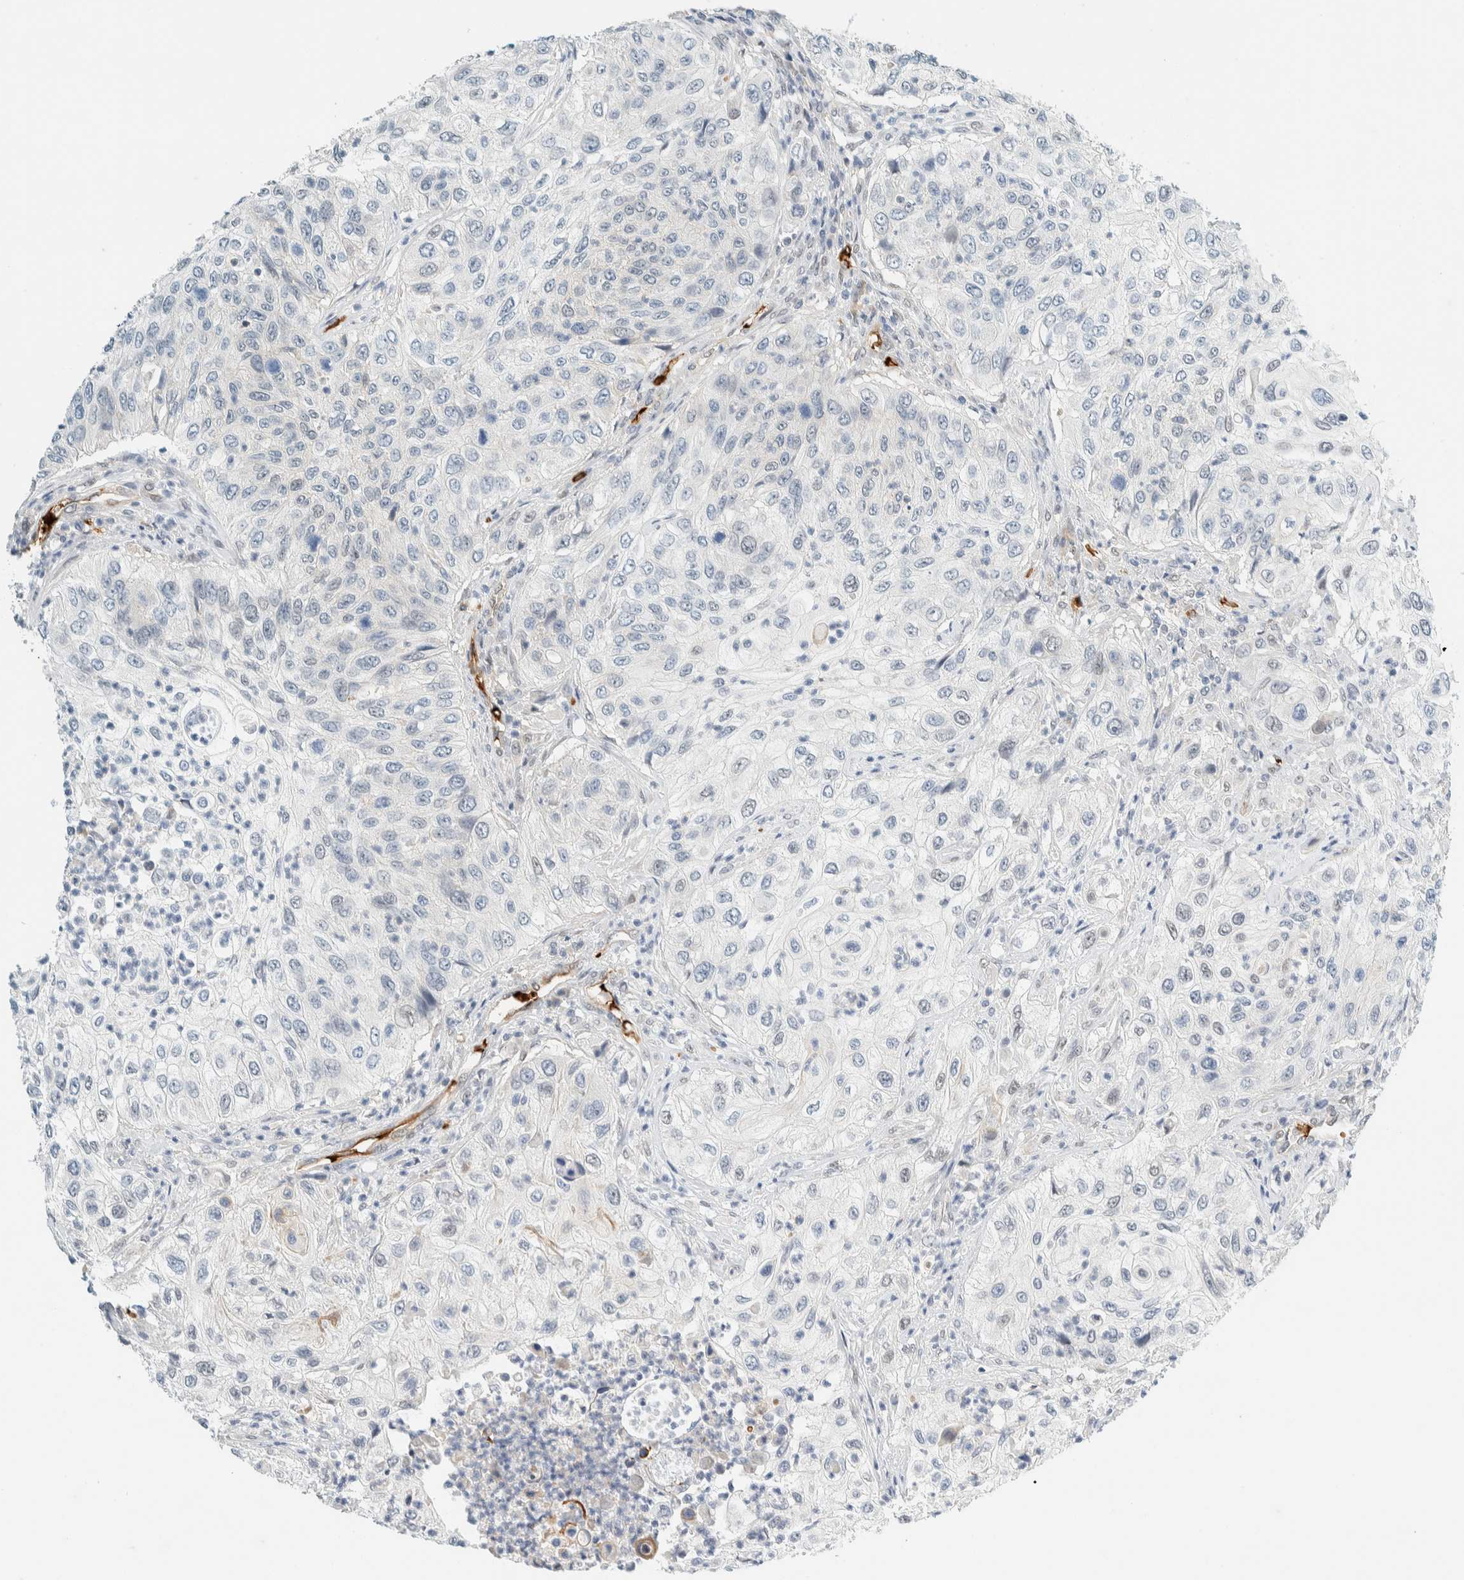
{"staining": {"intensity": "negative", "quantity": "none", "location": "none"}, "tissue": "urothelial cancer", "cell_type": "Tumor cells", "image_type": "cancer", "snomed": [{"axis": "morphology", "description": "Urothelial carcinoma, High grade"}, {"axis": "topography", "description": "Urinary bladder"}], "caption": "This photomicrograph is of urothelial cancer stained with IHC to label a protein in brown with the nuclei are counter-stained blue. There is no expression in tumor cells.", "gene": "TSTD2", "patient": {"sex": "female", "age": 60}}